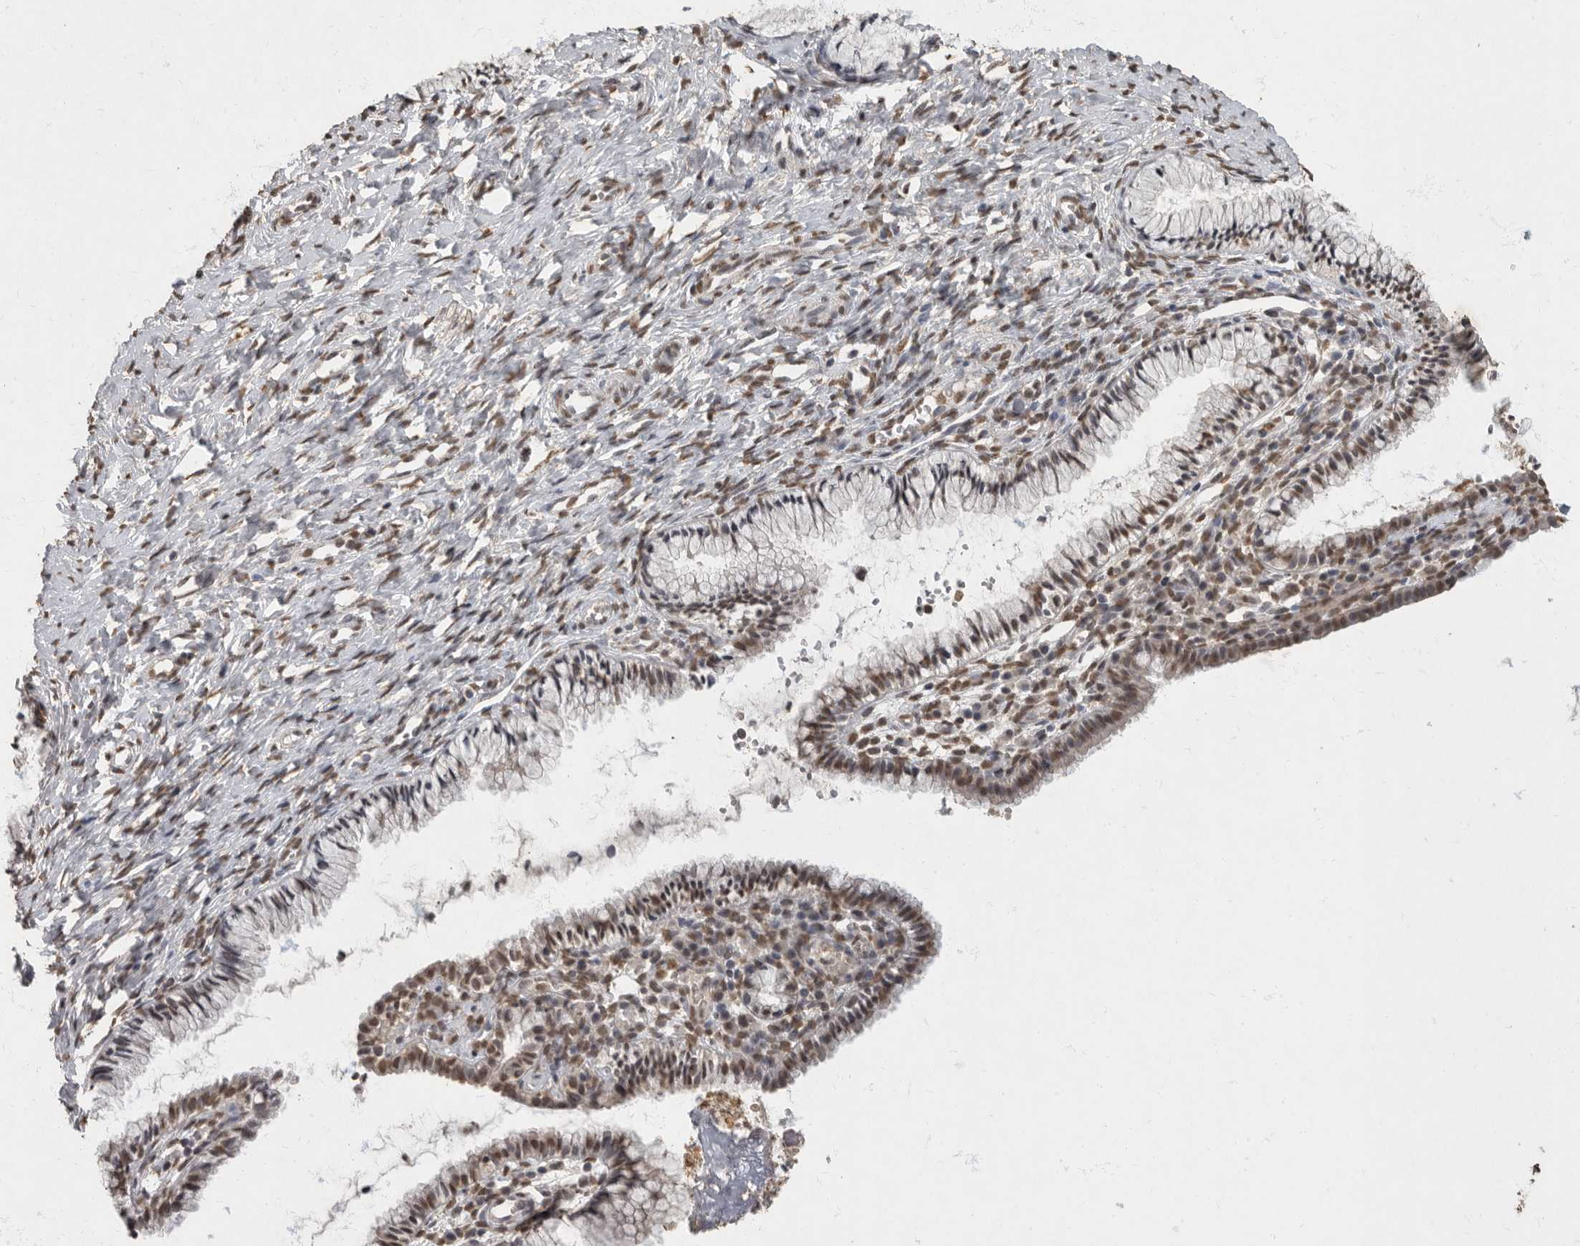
{"staining": {"intensity": "moderate", "quantity": "25%-75%", "location": "nuclear"}, "tissue": "cervix", "cell_type": "Glandular cells", "image_type": "normal", "snomed": [{"axis": "morphology", "description": "Normal tissue, NOS"}, {"axis": "topography", "description": "Cervix"}], "caption": "The photomicrograph displays staining of unremarkable cervix, revealing moderate nuclear protein staining (brown color) within glandular cells.", "gene": "NBL1", "patient": {"sex": "female", "age": 27}}